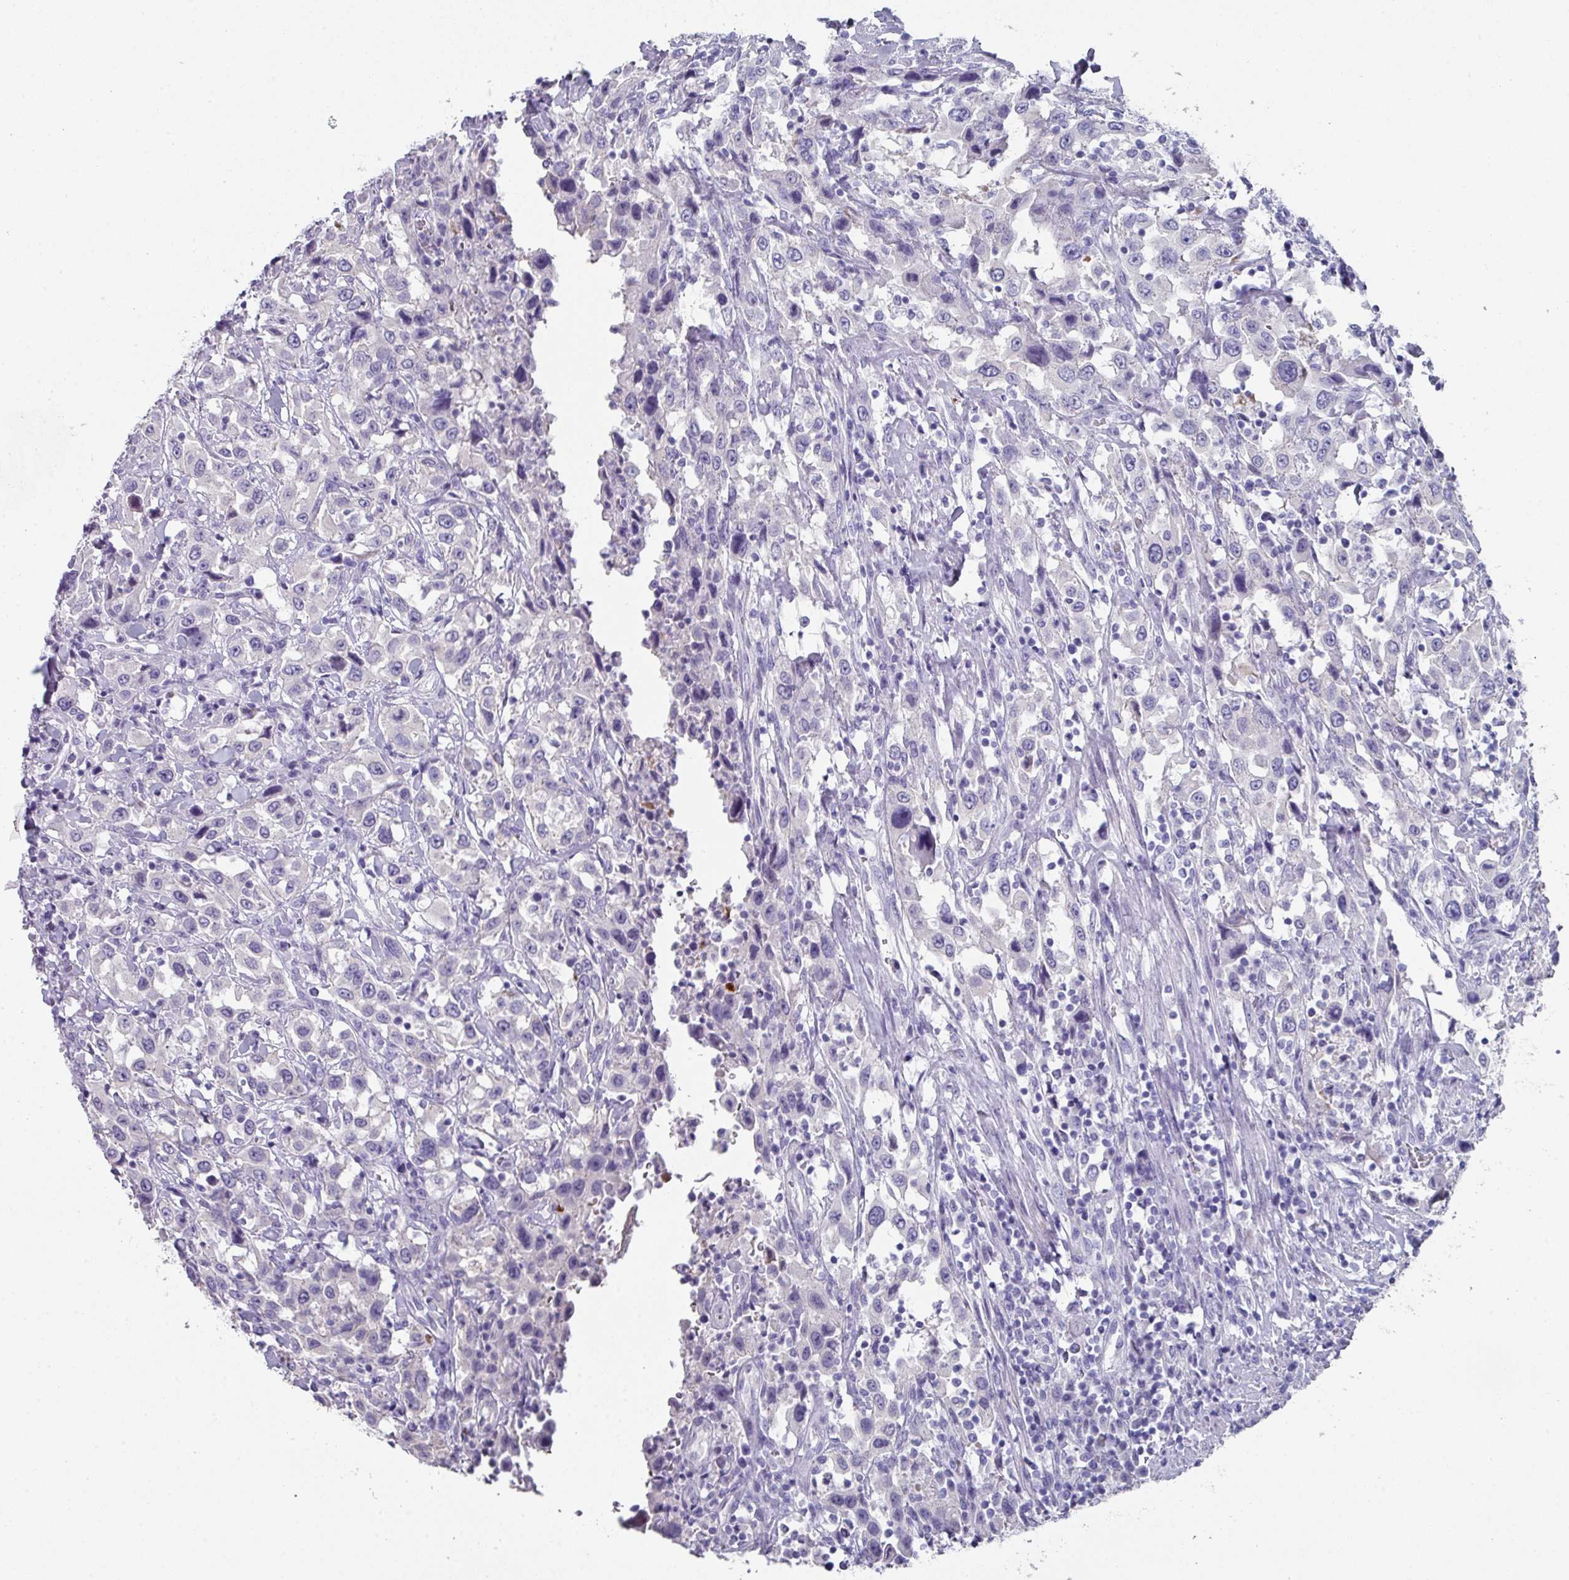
{"staining": {"intensity": "negative", "quantity": "none", "location": "none"}, "tissue": "urothelial cancer", "cell_type": "Tumor cells", "image_type": "cancer", "snomed": [{"axis": "morphology", "description": "Urothelial carcinoma, High grade"}, {"axis": "topography", "description": "Urinary bladder"}], "caption": "IHC of human urothelial cancer demonstrates no expression in tumor cells.", "gene": "PEX10", "patient": {"sex": "male", "age": 61}}